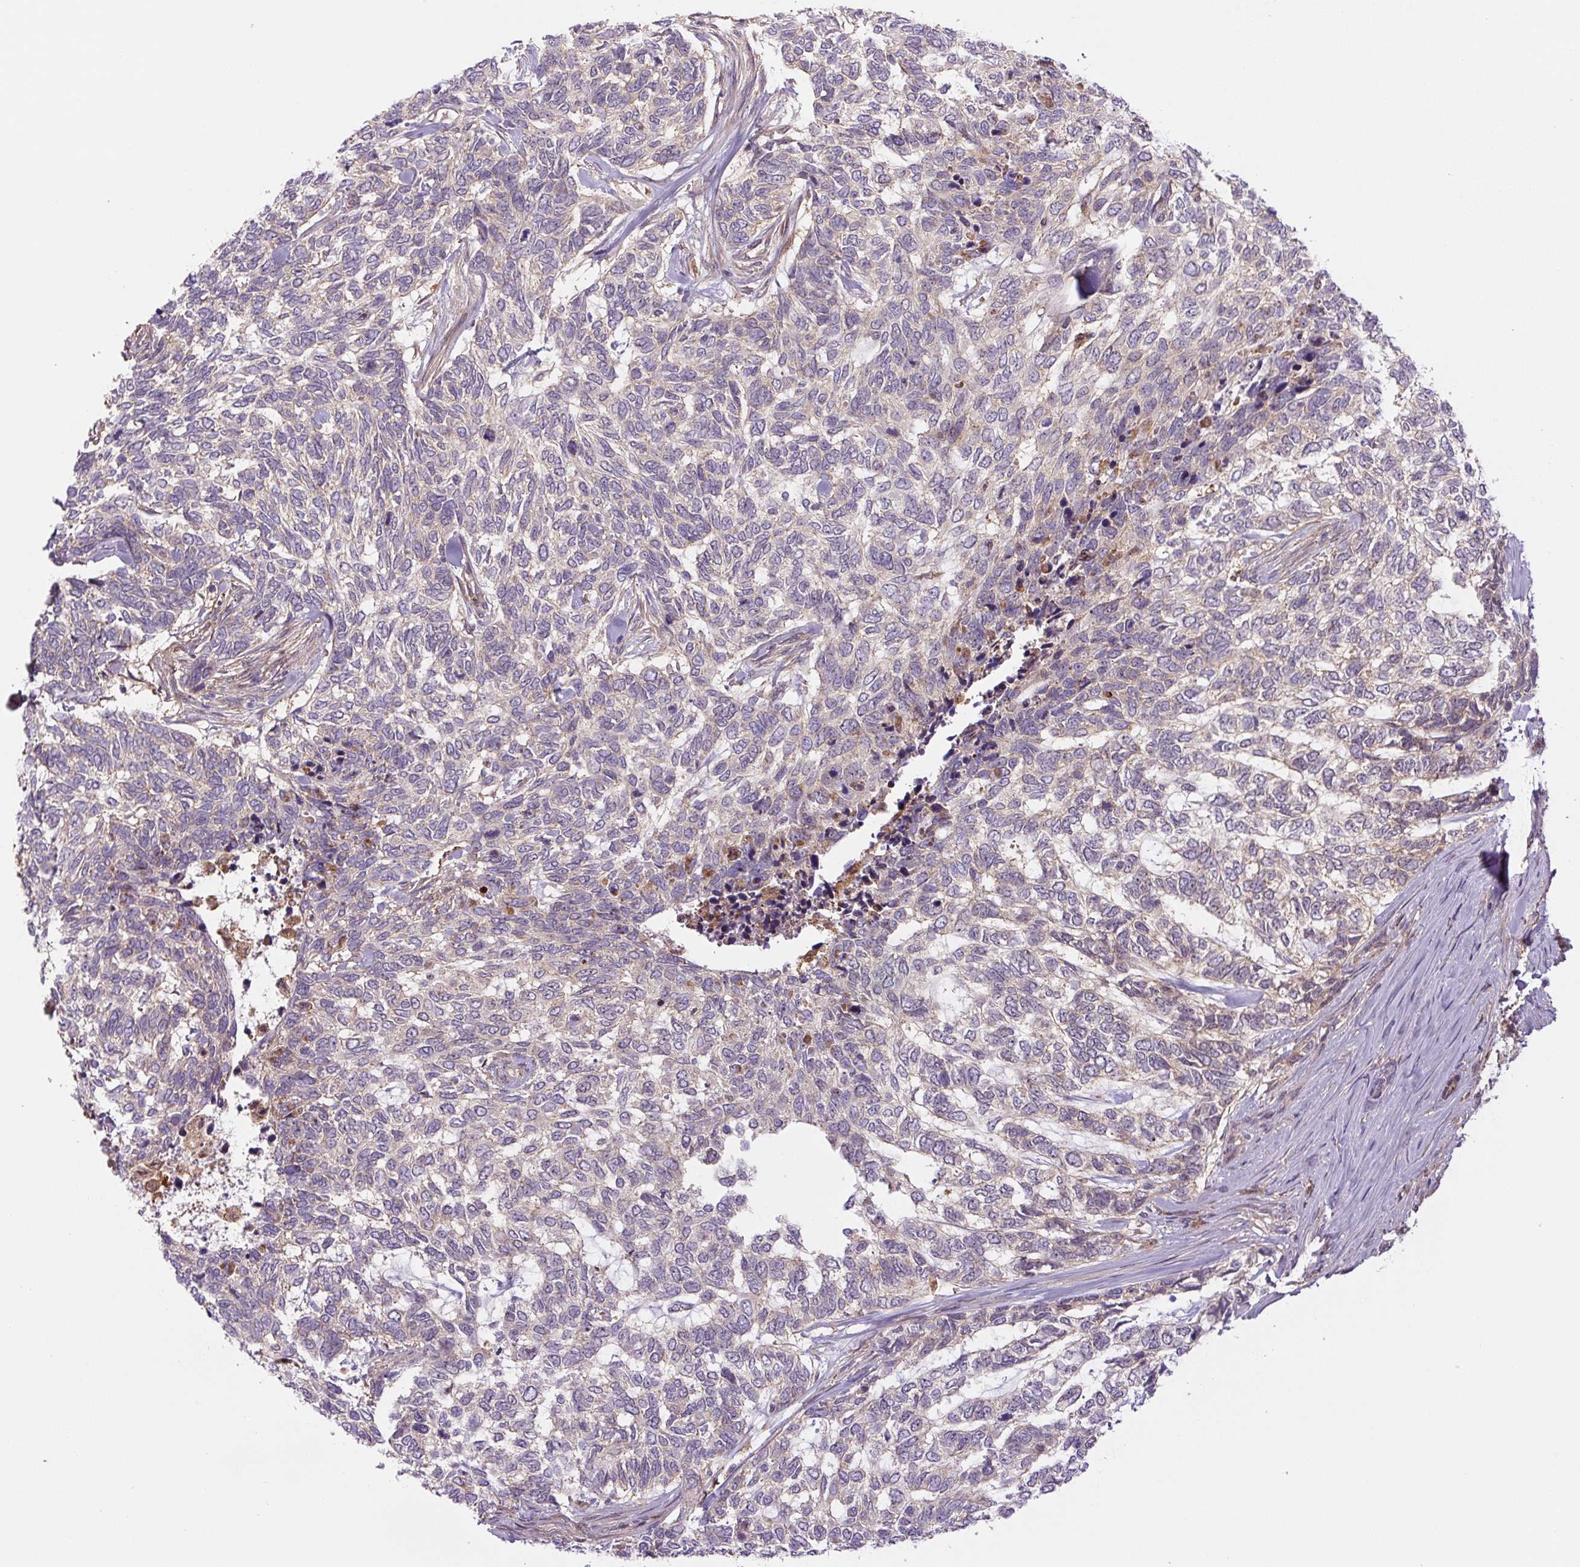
{"staining": {"intensity": "negative", "quantity": "none", "location": "none"}, "tissue": "skin cancer", "cell_type": "Tumor cells", "image_type": "cancer", "snomed": [{"axis": "morphology", "description": "Basal cell carcinoma"}, {"axis": "topography", "description": "Skin"}], "caption": "High magnification brightfield microscopy of basal cell carcinoma (skin) stained with DAB (brown) and counterstained with hematoxylin (blue): tumor cells show no significant staining. Brightfield microscopy of IHC stained with DAB (3,3'-diaminobenzidine) (brown) and hematoxylin (blue), captured at high magnification.", "gene": "ZSWIM7", "patient": {"sex": "female", "age": 65}}